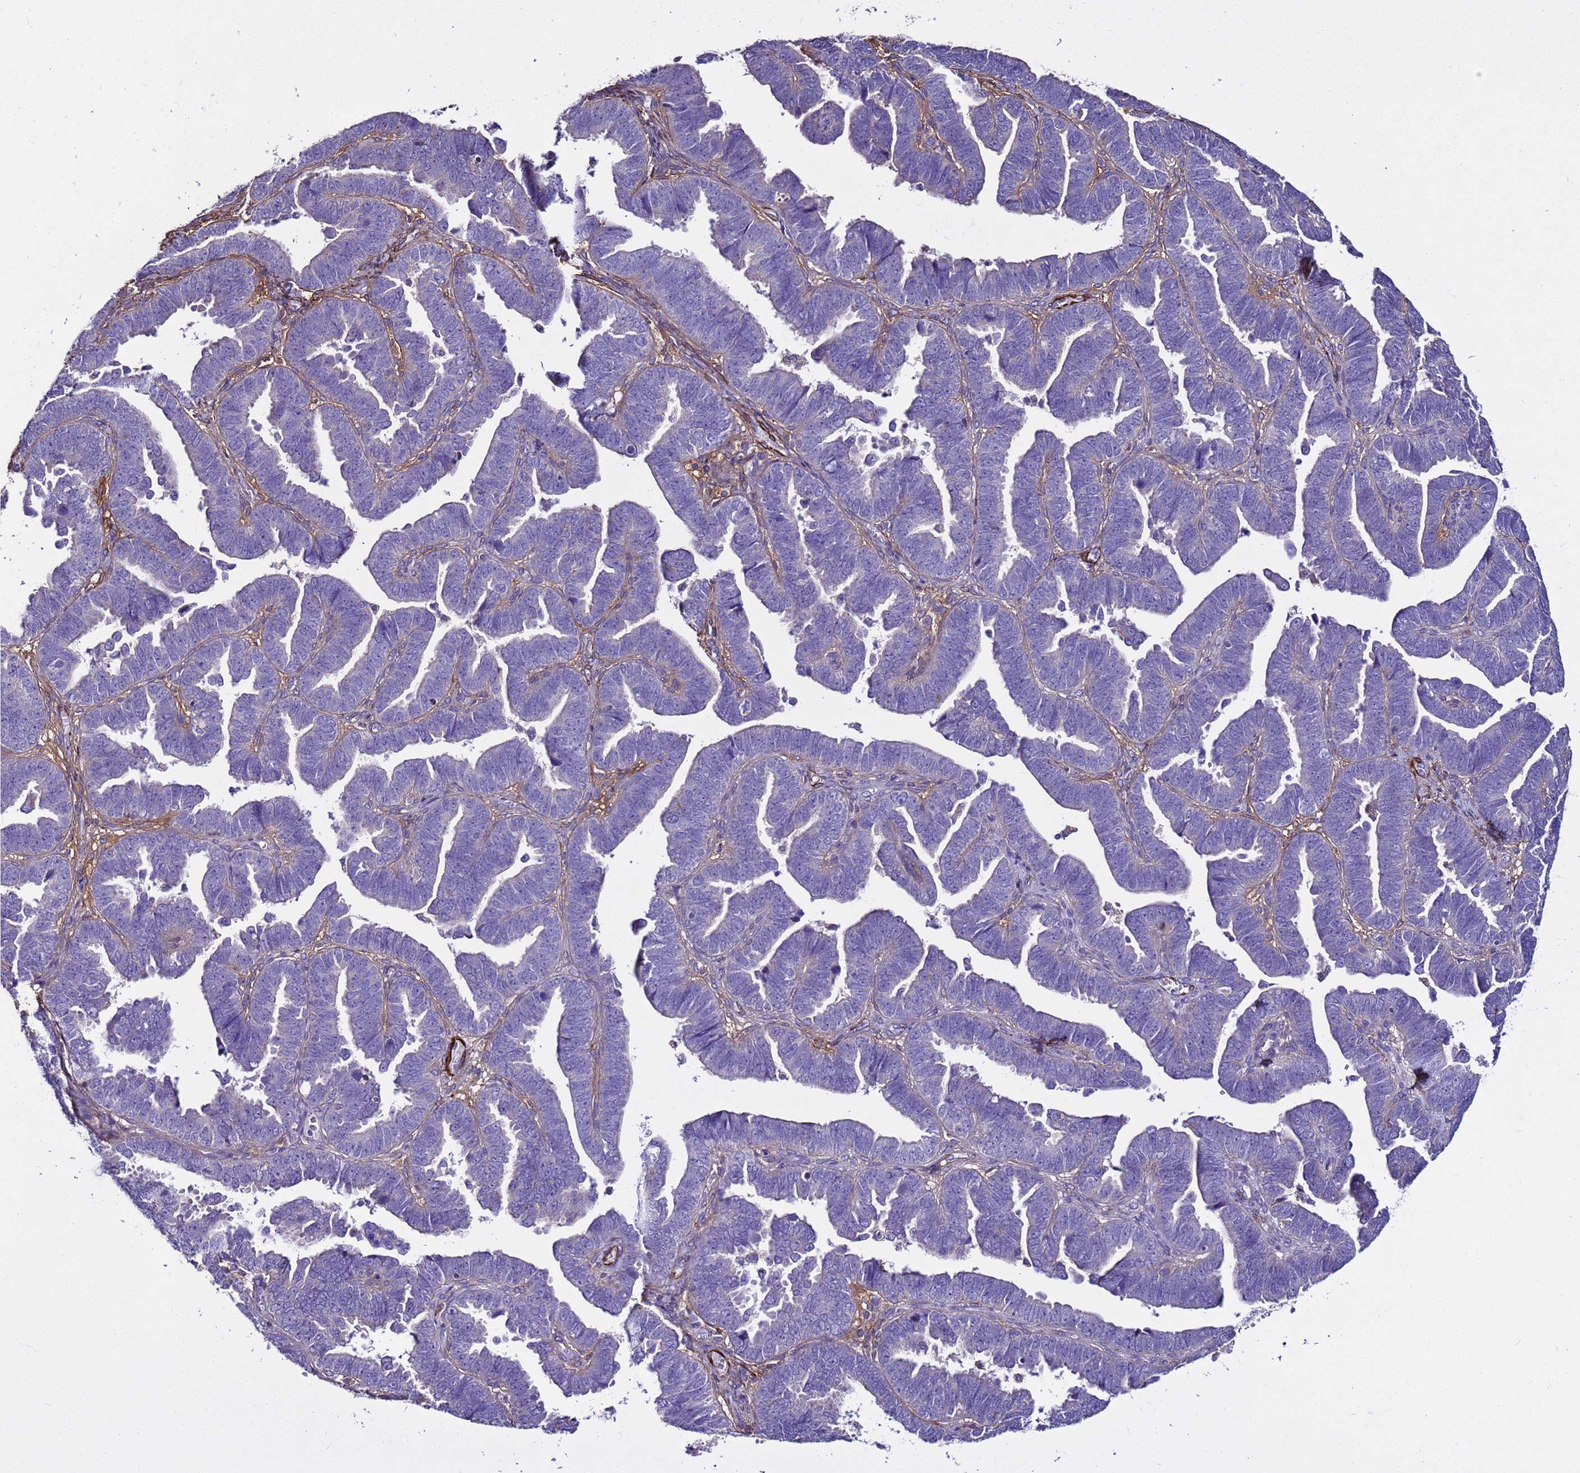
{"staining": {"intensity": "negative", "quantity": "none", "location": "none"}, "tissue": "endometrial cancer", "cell_type": "Tumor cells", "image_type": "cancer", "snomed": [{"axis": "morphology", "description": "Adenocarcinoma, NOS"}, {"axis": "topography", "description": "Endometrium"}], "caption": "The image demonstrates no staining of tumor cells in endometrial cancer.", "gene": "RABL2B", "patient": {"sex": "female", "age": 75}}